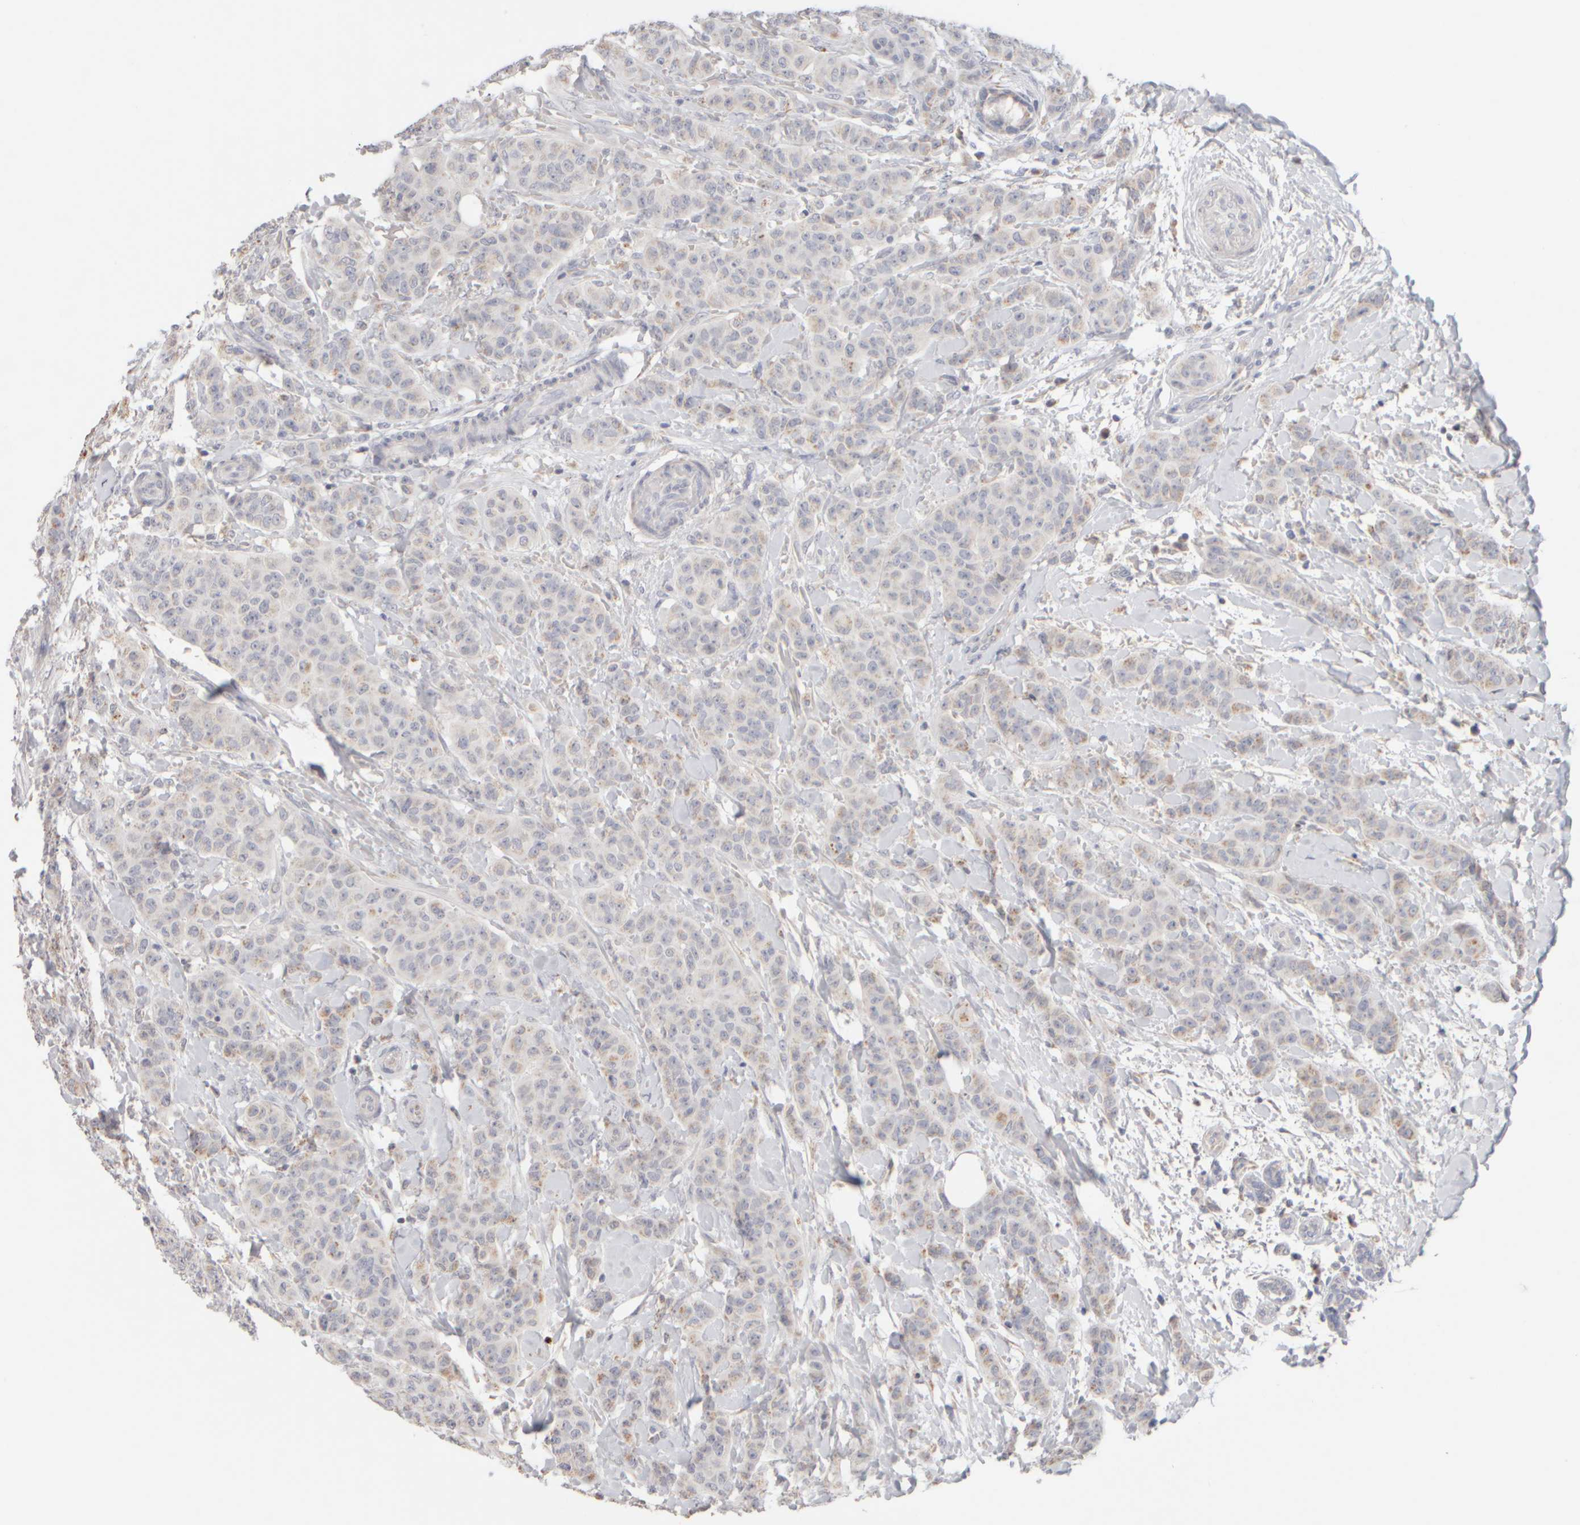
{"staining": {"intensity": "weak", "quantity": "<25%", "location": "cytoplasmic/membranous"}, "tissue": "breast cancer", "cell_type": "Tumor cells", "image_type": "cancer", "snomed": [{"axis": "morphology", "description": "Normal tissue, NOS"}, {"axis": "morphology", "description": "Duct carcinoma"}, {"axis": "topography", "description": "Breast"}], "caption": "Micrograph shows no protein positivity in tumor cells of breast cancer (invasive ductal carcinoma) tissue. The staining was performed using DAB (3,3'-diaminobenzidine) to visualize the protein expression in brown, while the nuclei were stained in blue with hematoxylin (Magnification: 20x).", "gene": "ZNF112", "patient": {"sex": "female", "age": 40}}